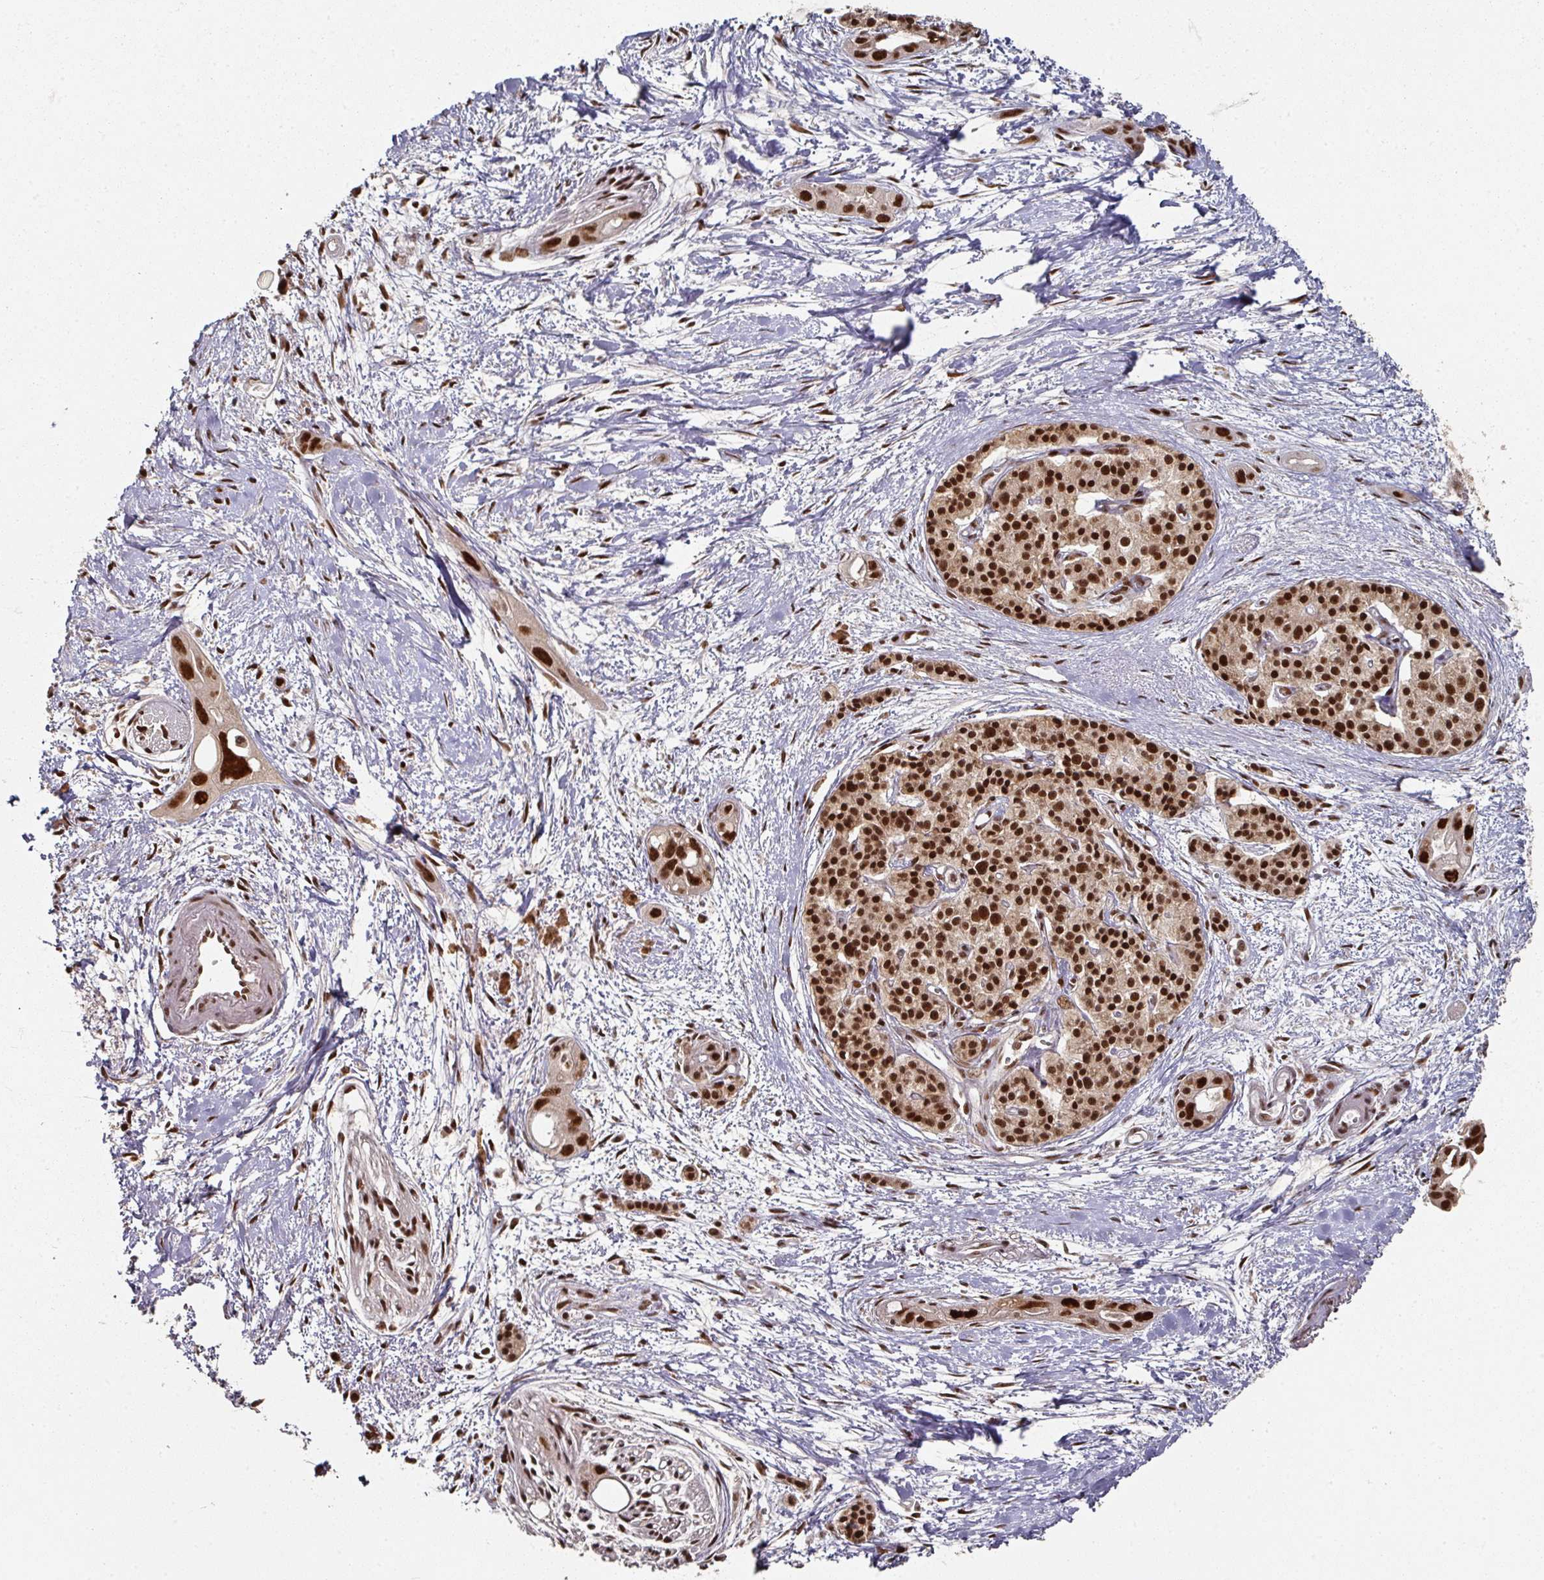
{"staining": {"intensity": "strong", "quantity": ">75%", "location": "nuclear"}, "tissue": "pancreatic cancer", "cell_type": "Tumor cells", "image_type": "cancer", "snomed": [{"axis": "morphology", "description": "Adenocarcinoma, NOS"}, {"axis": "topography", "description": "Pancreas"}], "caption": "This image demonstrates immunohistochemistry staining of human adenocarcinoma (pancreatic), with high strong nuclear staining in about >75% of tumor cells.", "gene": "MEPCE", "patient": {"sex": "female", "age": 50}}